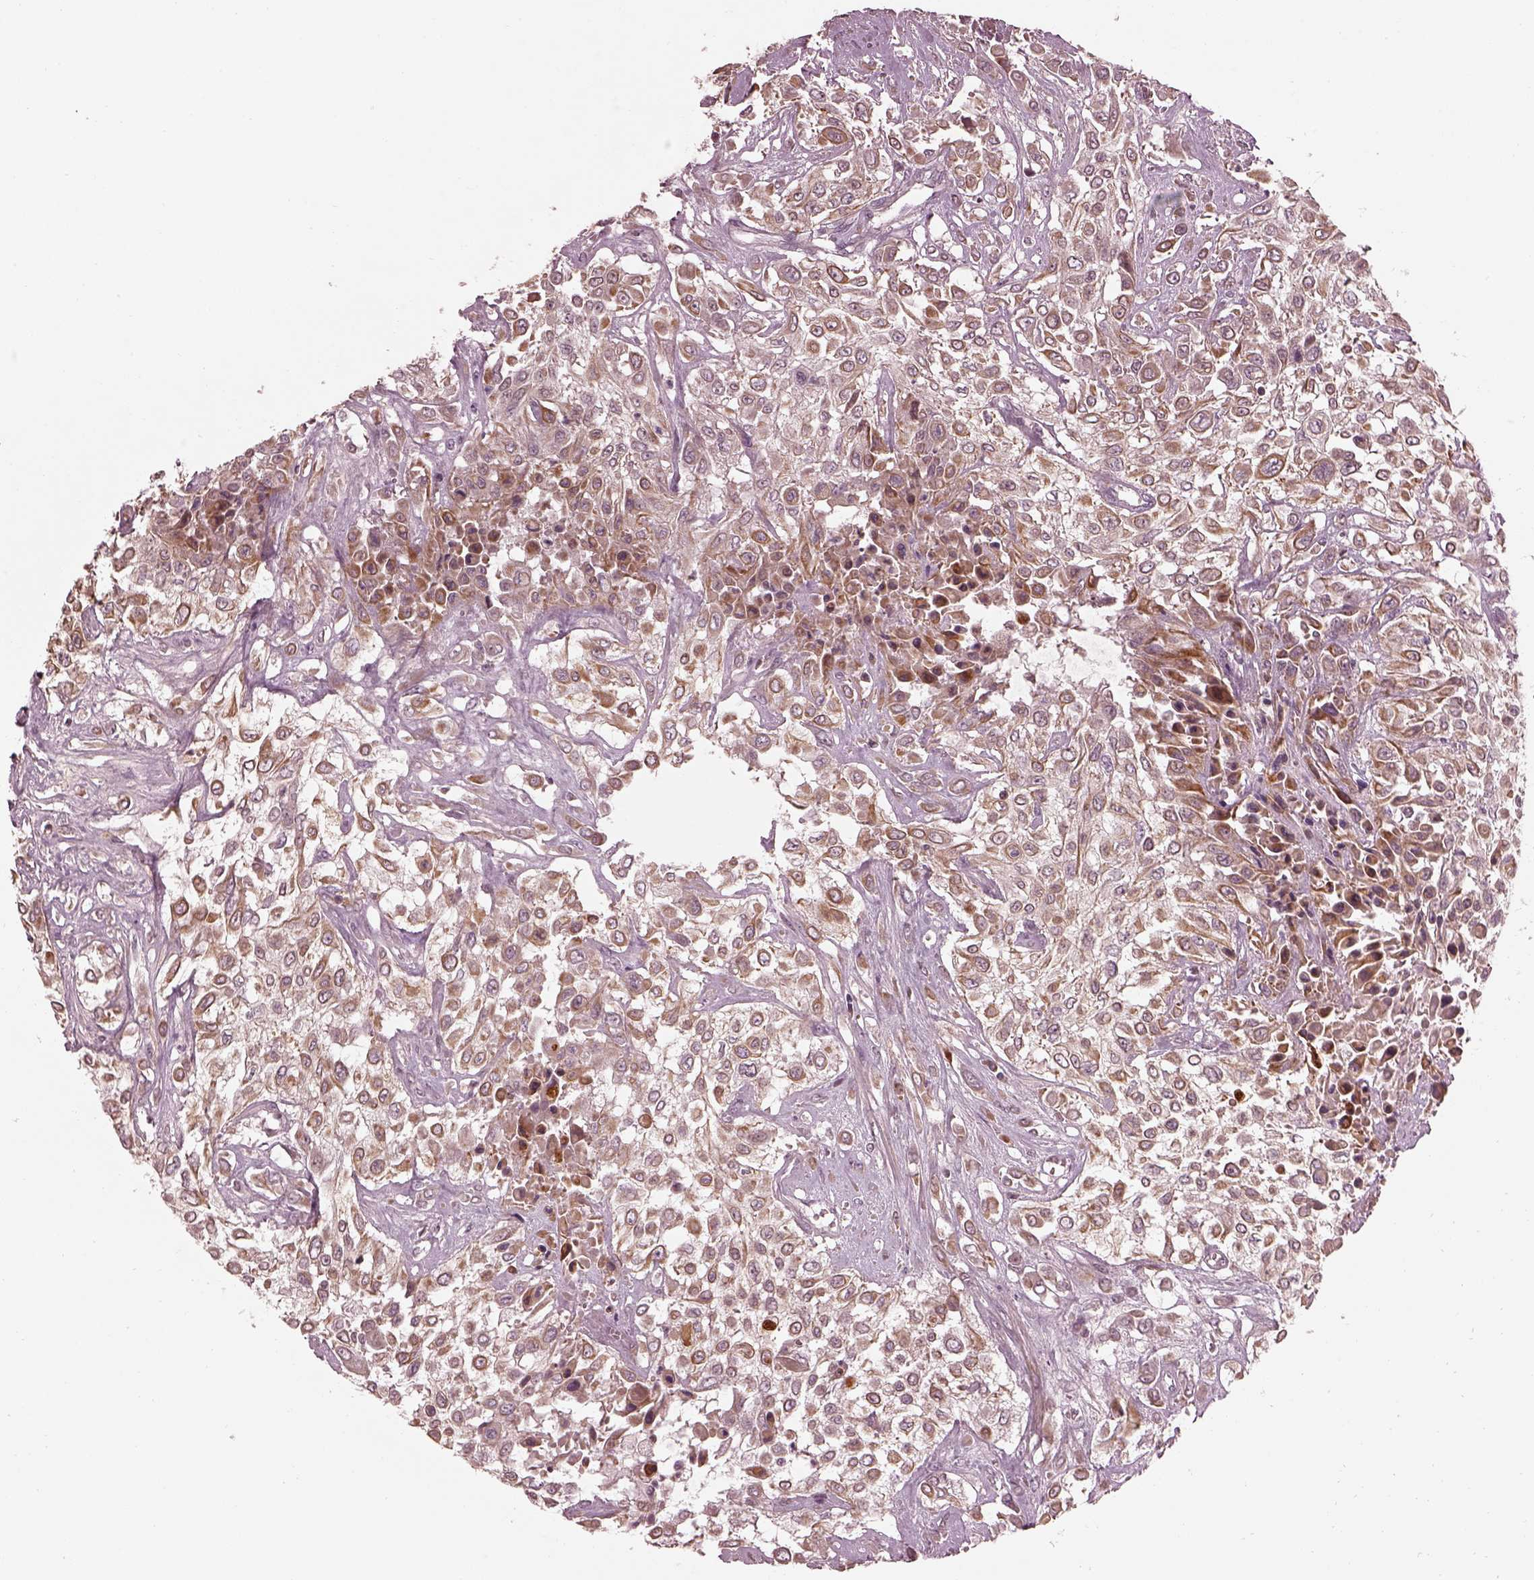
{"staining": {"intensity": "moderate", "quantity": "25%-75%", "location": "cytoplasmic/membranous"}, "tissue": "urothelial cancer", "cell_type": "Tumor cells", "image_type": "cancer", "snomed": [{"axis": "morphology", "description": "Urothelial carcinoma, High grade"}, {"axis": "topography", "description": "Urinary bladder"}], "caption": "Protein analysis of urothelial cancer tissue exhibits moderate cytoplasmic/membranous expression in about 25%-75% of tumor cells.", "gene": "EFEMP1", "patient": {"sex": "male", "age": 57}}